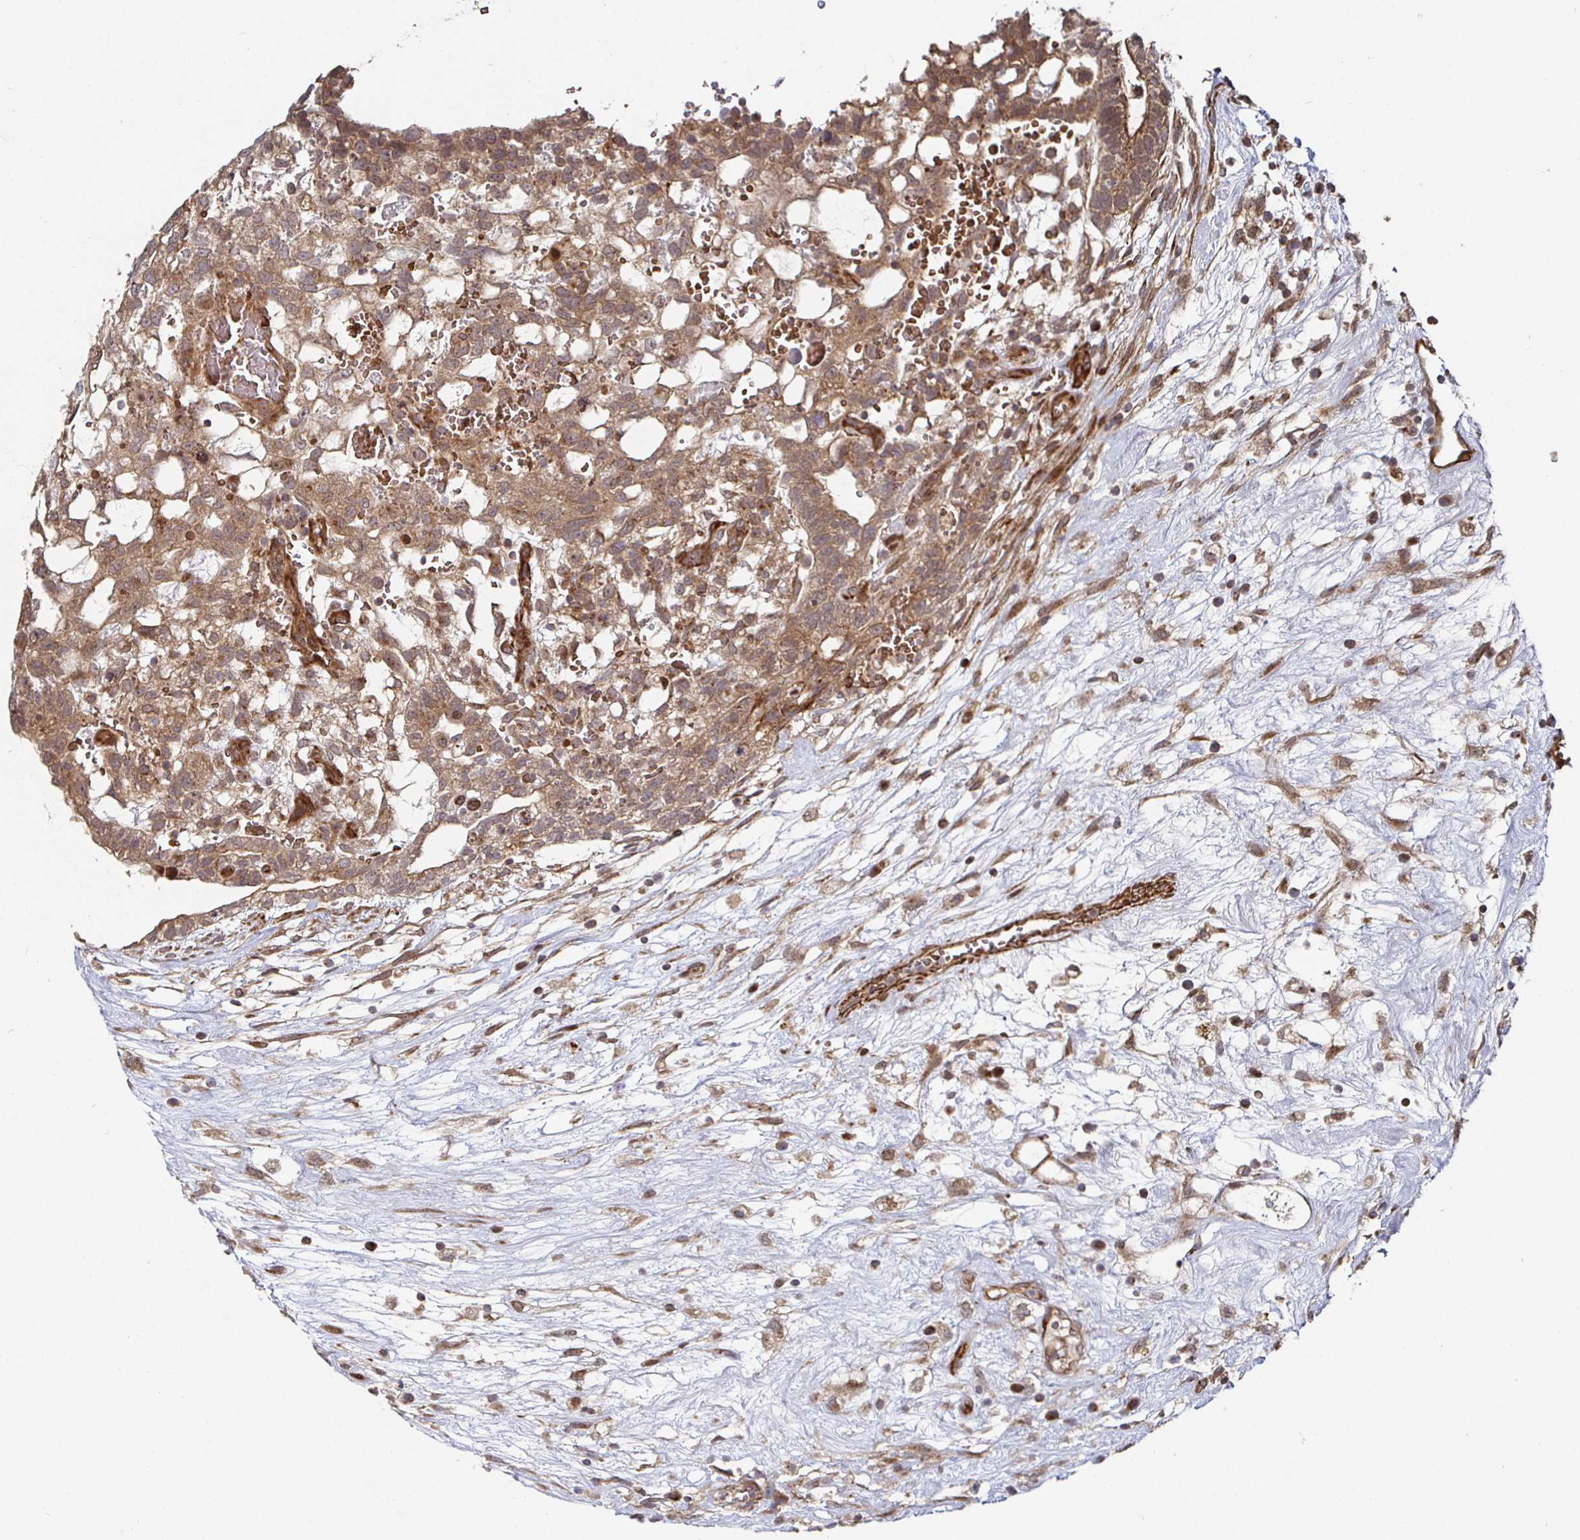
{"staining": {"intensity": "moderate", "quantity": ">75%", "location": "cytoplasmic/membranous"}, "tissue": "testis cancer", "cell_type": "Tumor cells", "image_type": "cancer", "snomed": [{"axis": "morphology", "description": "Normal tissue, NOS"}, {"axis": "morphology", "description": "Carcinoma, Embryonal, NOS"}, {"axis": "topography", "description": "Testis"}], "caption": "High-power microscopy captured an IHC photomicrograph of embryonal carcinoma (testis), revealing moderate cytoplasmic/membranous staining in approximately >75% of tumor cells.", "gene": "TBKBP1", "patient": {"sex": "male", "age": 32}}